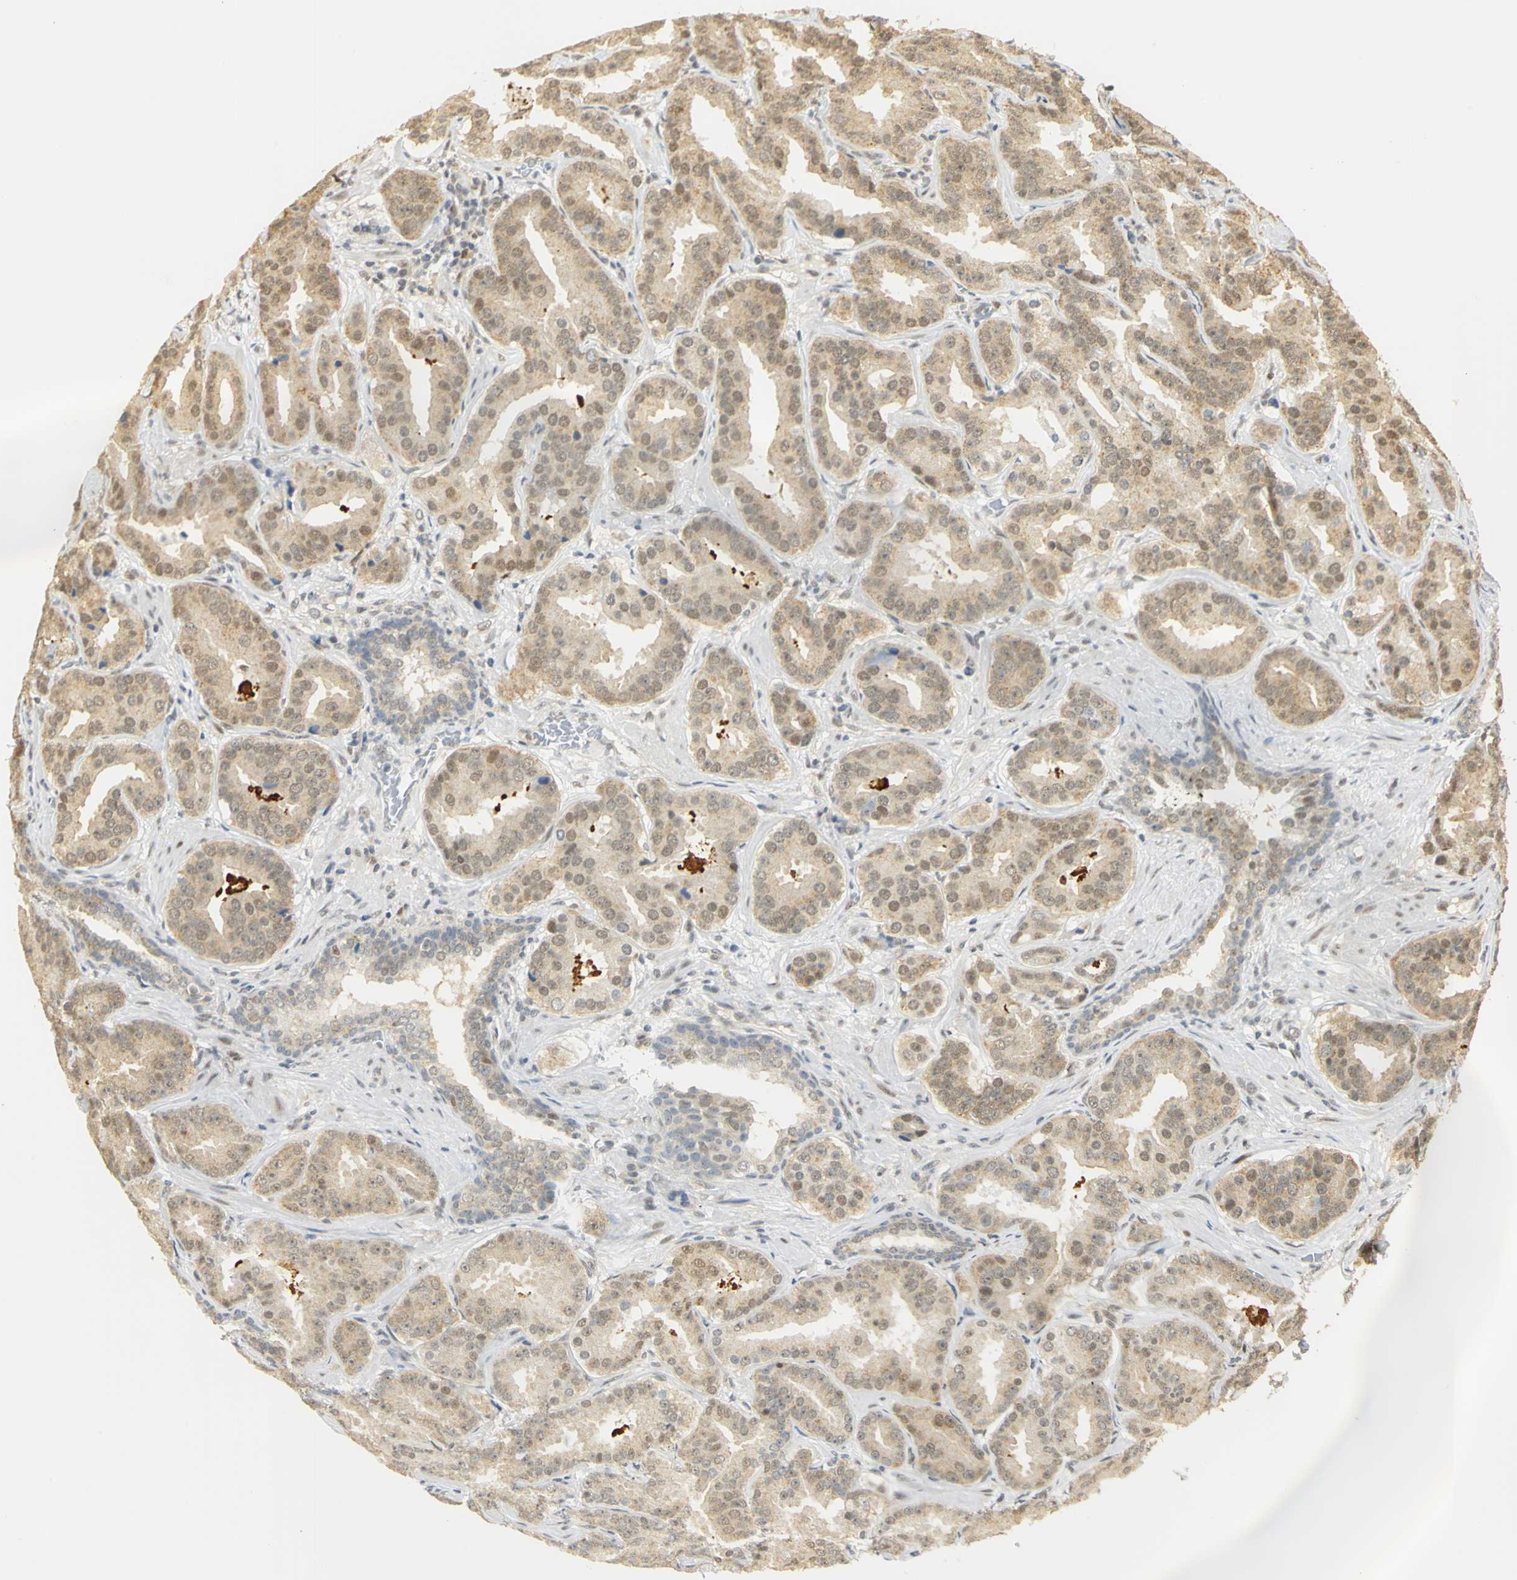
{"staining": {"intensity": "moderate", "quantity": "25%-75%", "location": "cytoplasmic/membranous"}, "tissue": "prostate cancer", "cell_type": "Tumor cells", "image_type": "cancer", "snomed": [{"axis": "morphology", "description": "Adenocarcinoma, Low grade"}, {"axis": "topography", "description": "Prostate"}], "caption": "Immunohistochemical staining of human prostate cancer shows medium levels of moderate cytoplasmic/membranous protein staining in about 25%-75% of tumor cells. (brown staining indicates protein expression, while blue staining denotes nuclei).", "gene": "DDX5", "patient": {"sex": "male", "age": 59}}